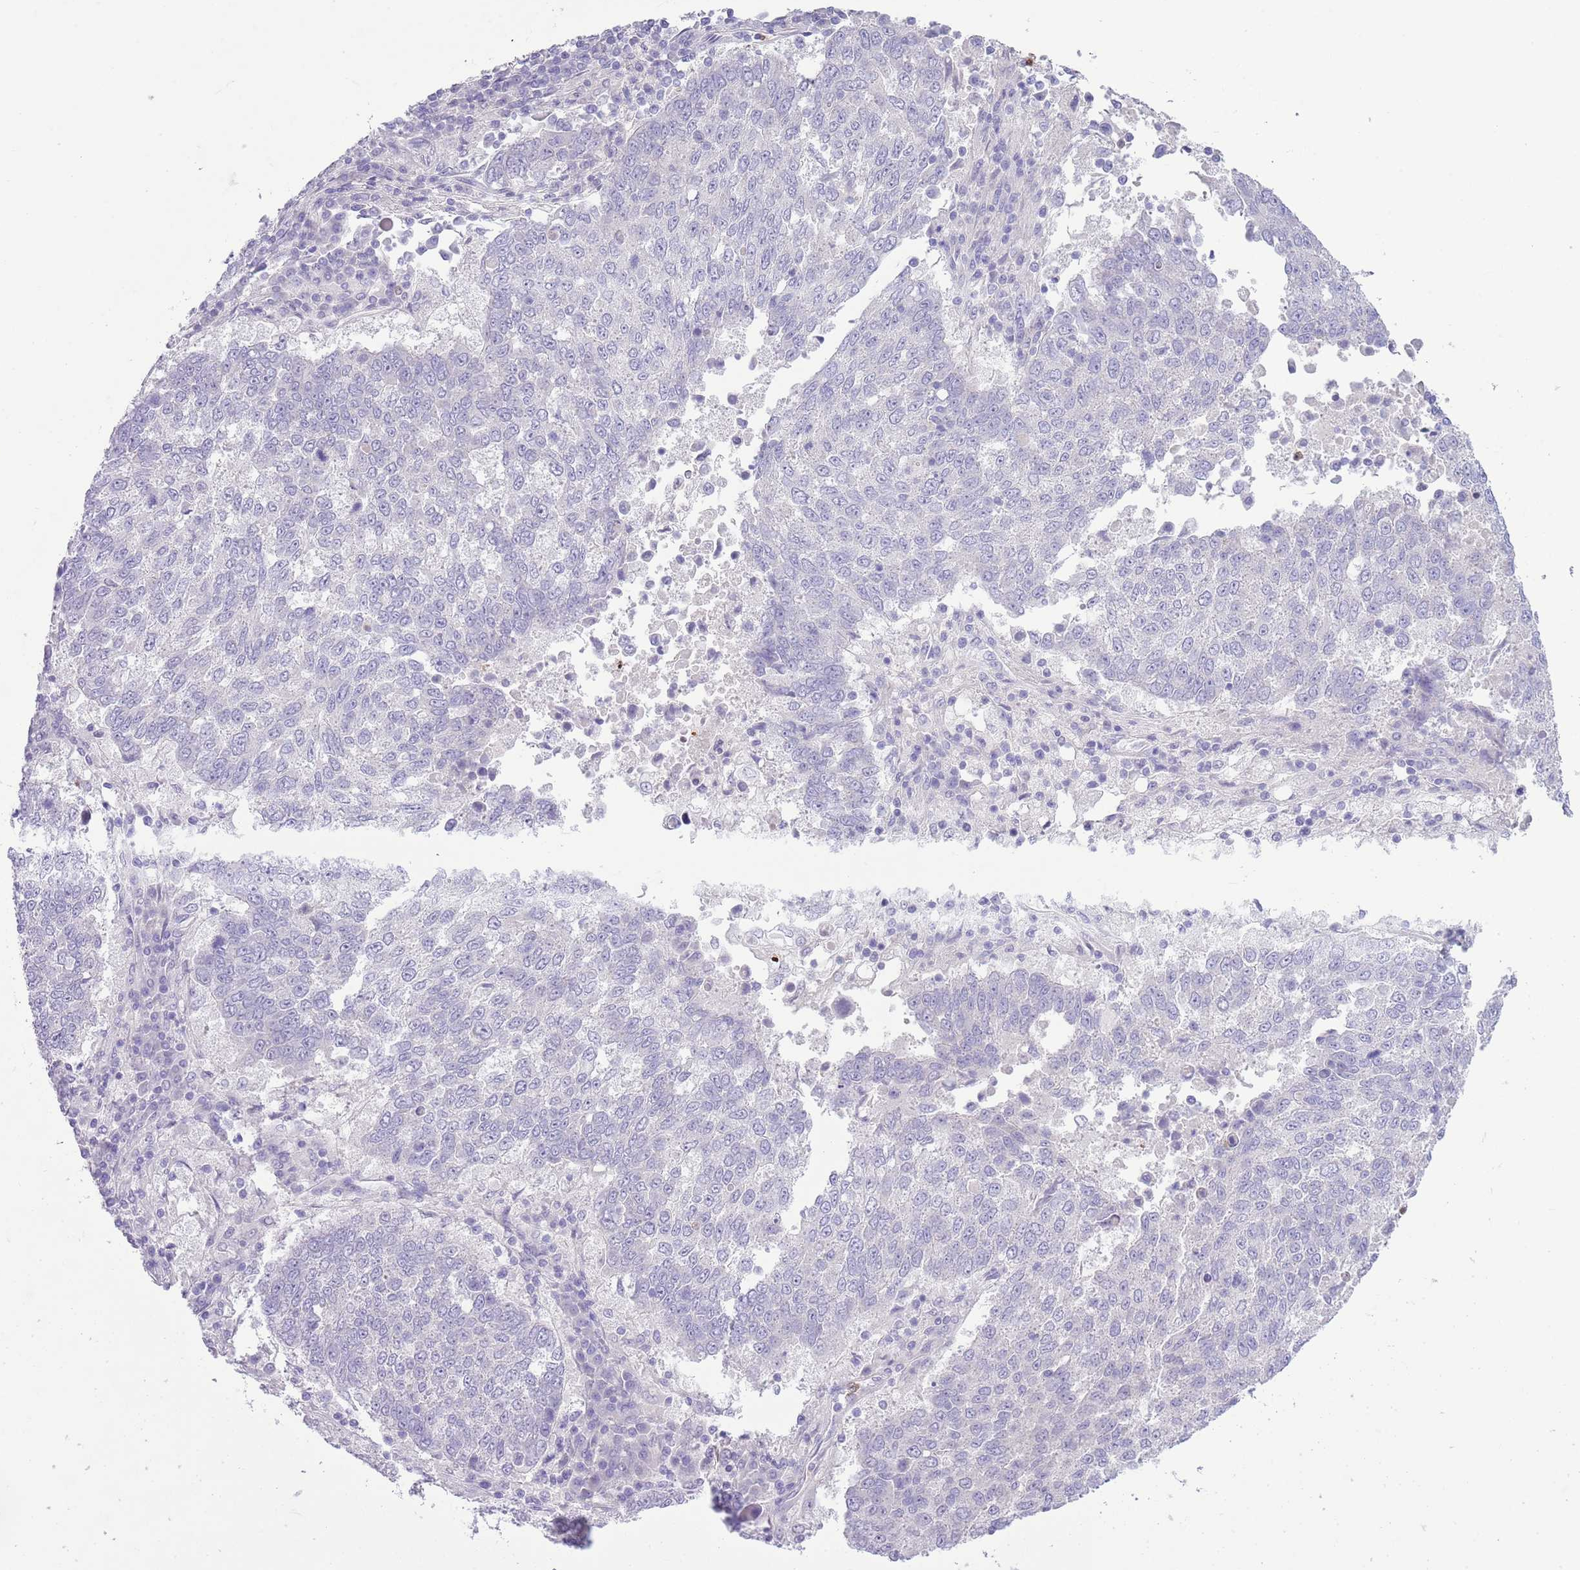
{"staining": {"intensity": "negative", "quantity": "none", "location": "none"}, "tissue": "lung cancer", "cell_type": "Tumor cells", "image_type": "cancer", "snomed": [{"axis": "morphology", "description": "Squamous cell carcinoma, NOS"}, {"axis": "topography", "description": "Lung"}], "caption": "This is an immunohistochemistry micrograph of human lung cancer (squamous cell carcinoma). There is no expression in tumor cells.", "gene": "OR6M1", "patient": {"sex": "male", "age": 73}}